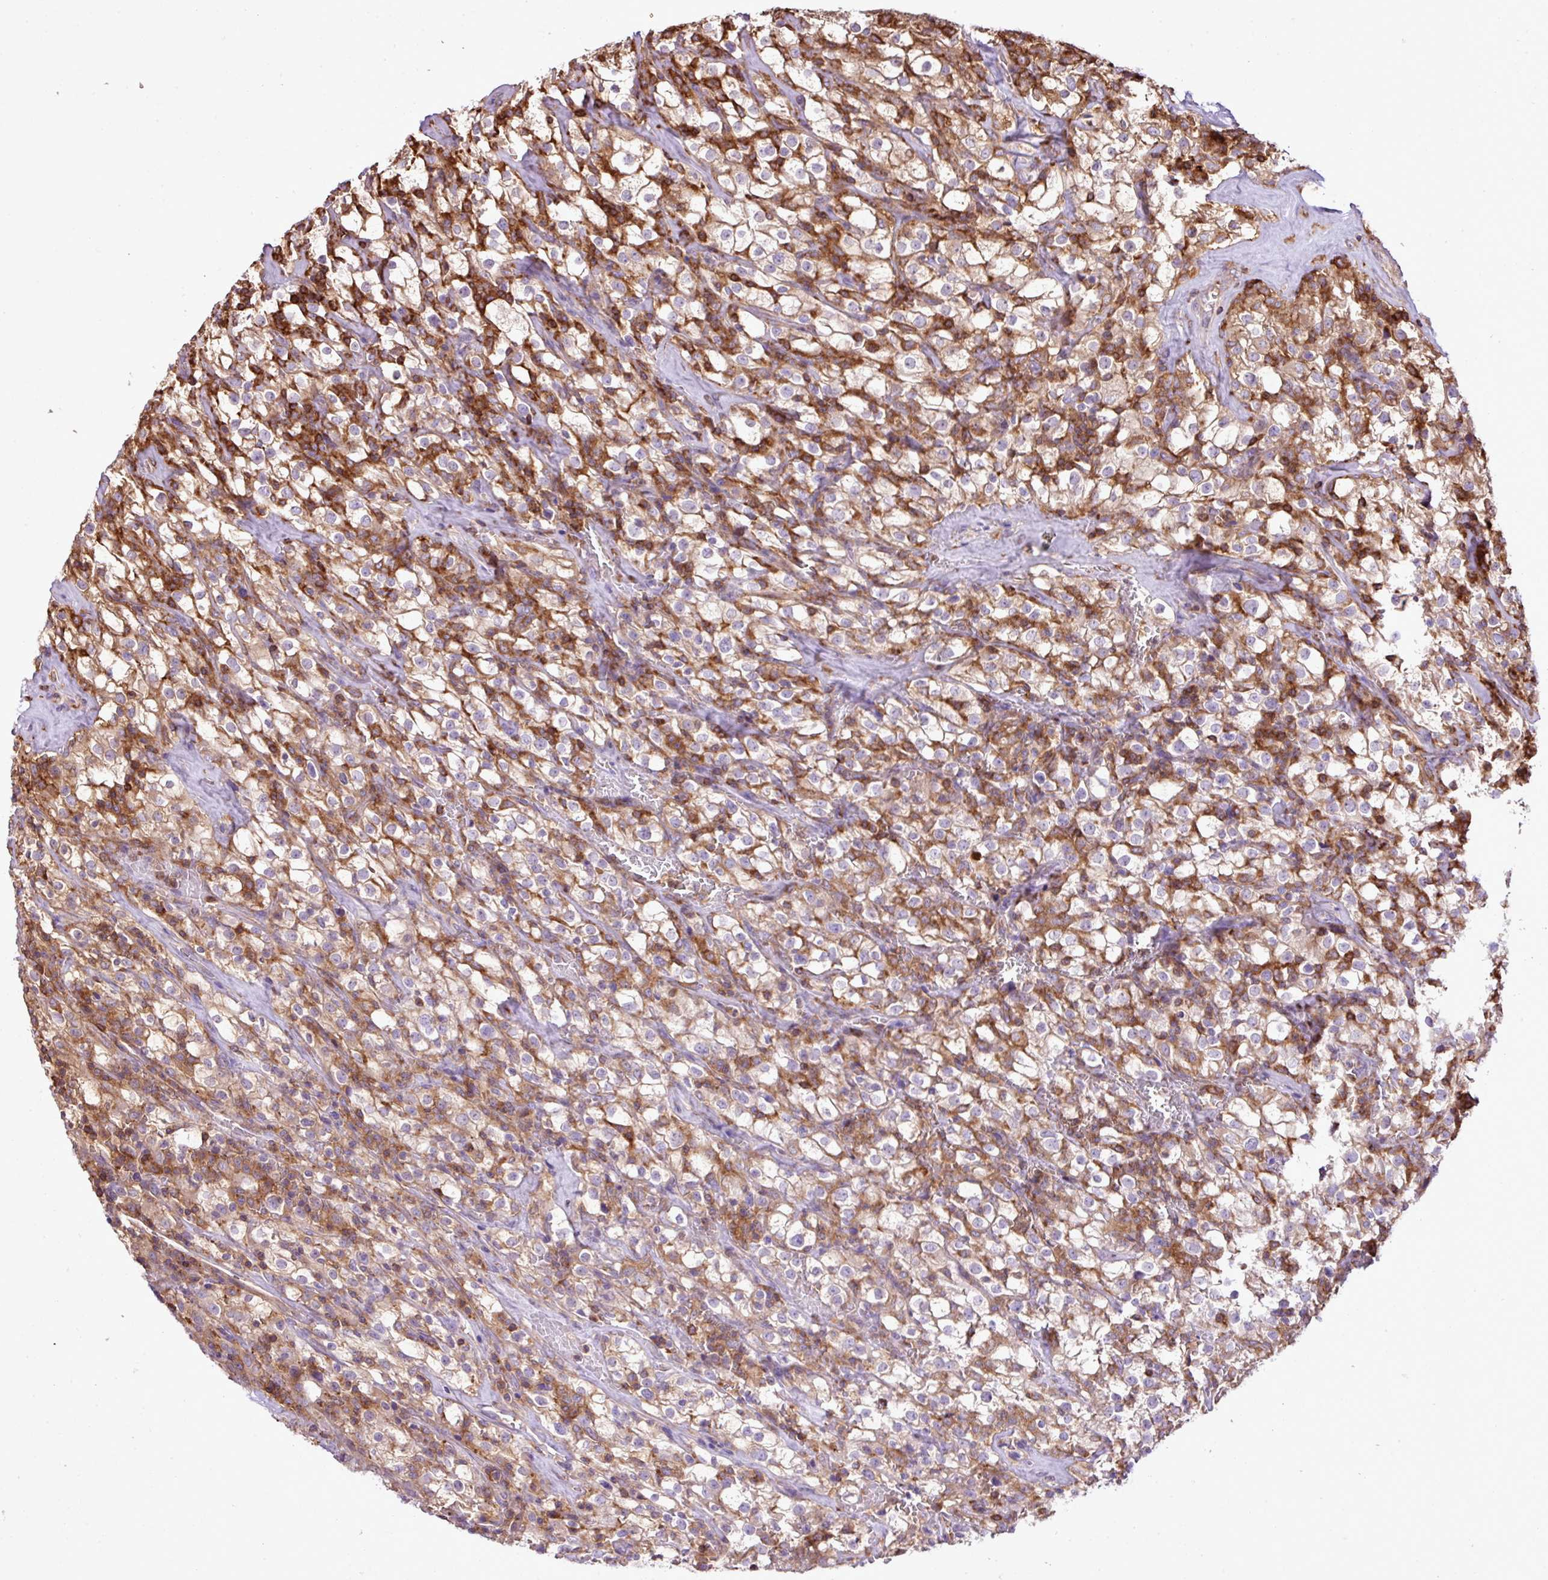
{"staining": {"intensity": "moderate", "quantity": "25%-75%", "location": "cytoplasmic/membranous"}, "tissue": "renal cancer", "cell_type": "Tumor cells", "image_type": "cancer", "snomed": [{"axis": "morphology", "description": "Adenocarcinoma, NOS"}, {"axis": "topography", "description": "Kidney"}], "caption": "Protein analysis of renal cancer (adenocarcinoma) tissue shows moderate cytoplasmic/membranous staining in about 25%-75% of tumor cells.", "gene": "PGAP6", "patient": {"sex": "female", "age": 74}}